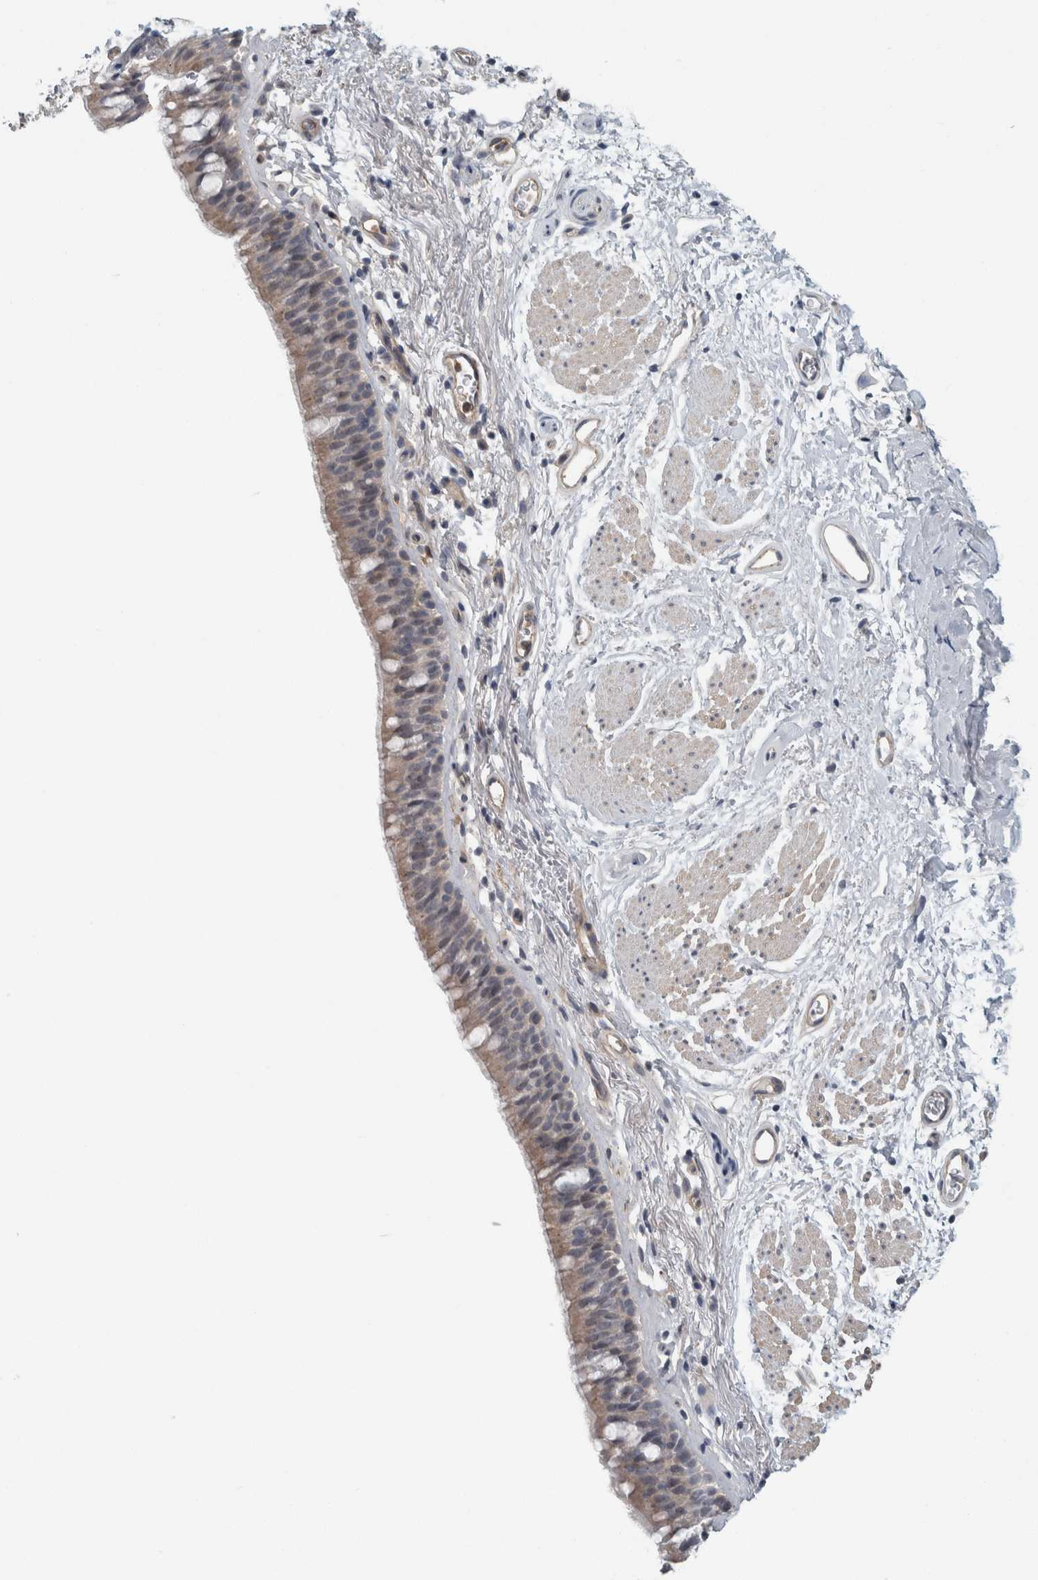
{"staining": {"intensity": "weak", "quantity": "25%-75%", "location": "cytoplasmic/membranous"}, "tissue": "bronchus", "cell_type": "Respiratory epithelial cells", "image_type": "normal", "snomed": [{"axis": "morphology", "description": "Normal tissue, NOS"}, {"axis": "topography", "description": "Cartilage tissue"}, {"axis": "topography", "description": "Bronchus"}], "caption": "Immunohistochemical staining of normal bronchus shows low levels of weak cytoplasmic/membranous positivity in approximately 25%-75% of respiratory epithelial cells. (Brightfield microscopy of DAB IHC at high magnification).", "gene": "KCNJ3", "patient": {"sex": "female", "age": 53}}